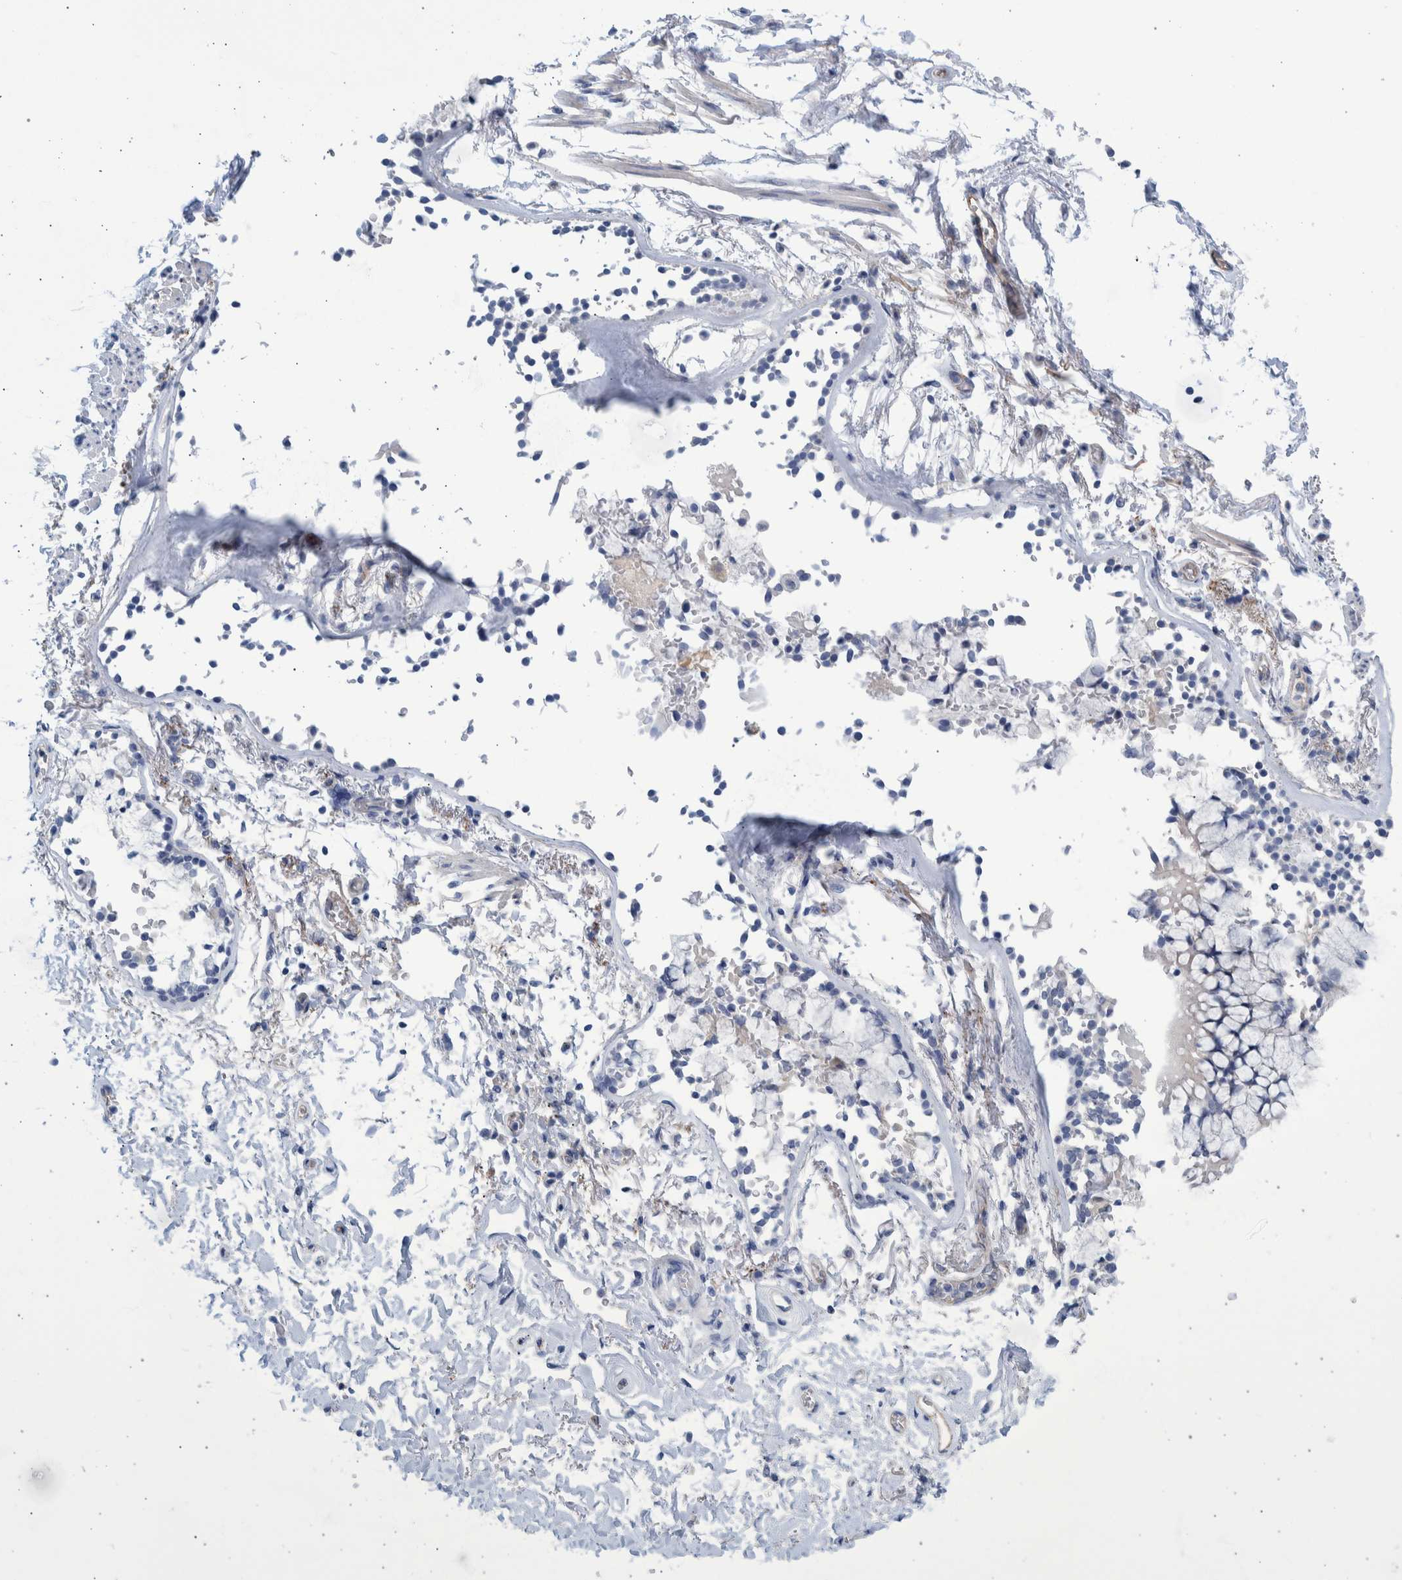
{"staining": {"intensity": "negative", "quantity": "none", "location": "none"}, "tissue": "adipose tissue", "cell_type": "Adipocytes", "image_type": "normal", "snomed": [{"axis": "morphology", "description": "Normal tissue, NOS"}, {"axis": "topography", "description": "Cartilage tissue"}, {"axis": "topography", "description": "Lung"}], "caption": "The micrograph shows no significant expression in adipocytes of adipose tissue.", "gene": "SLC34A3", "patient": {"sex": "female", "age": 77}}